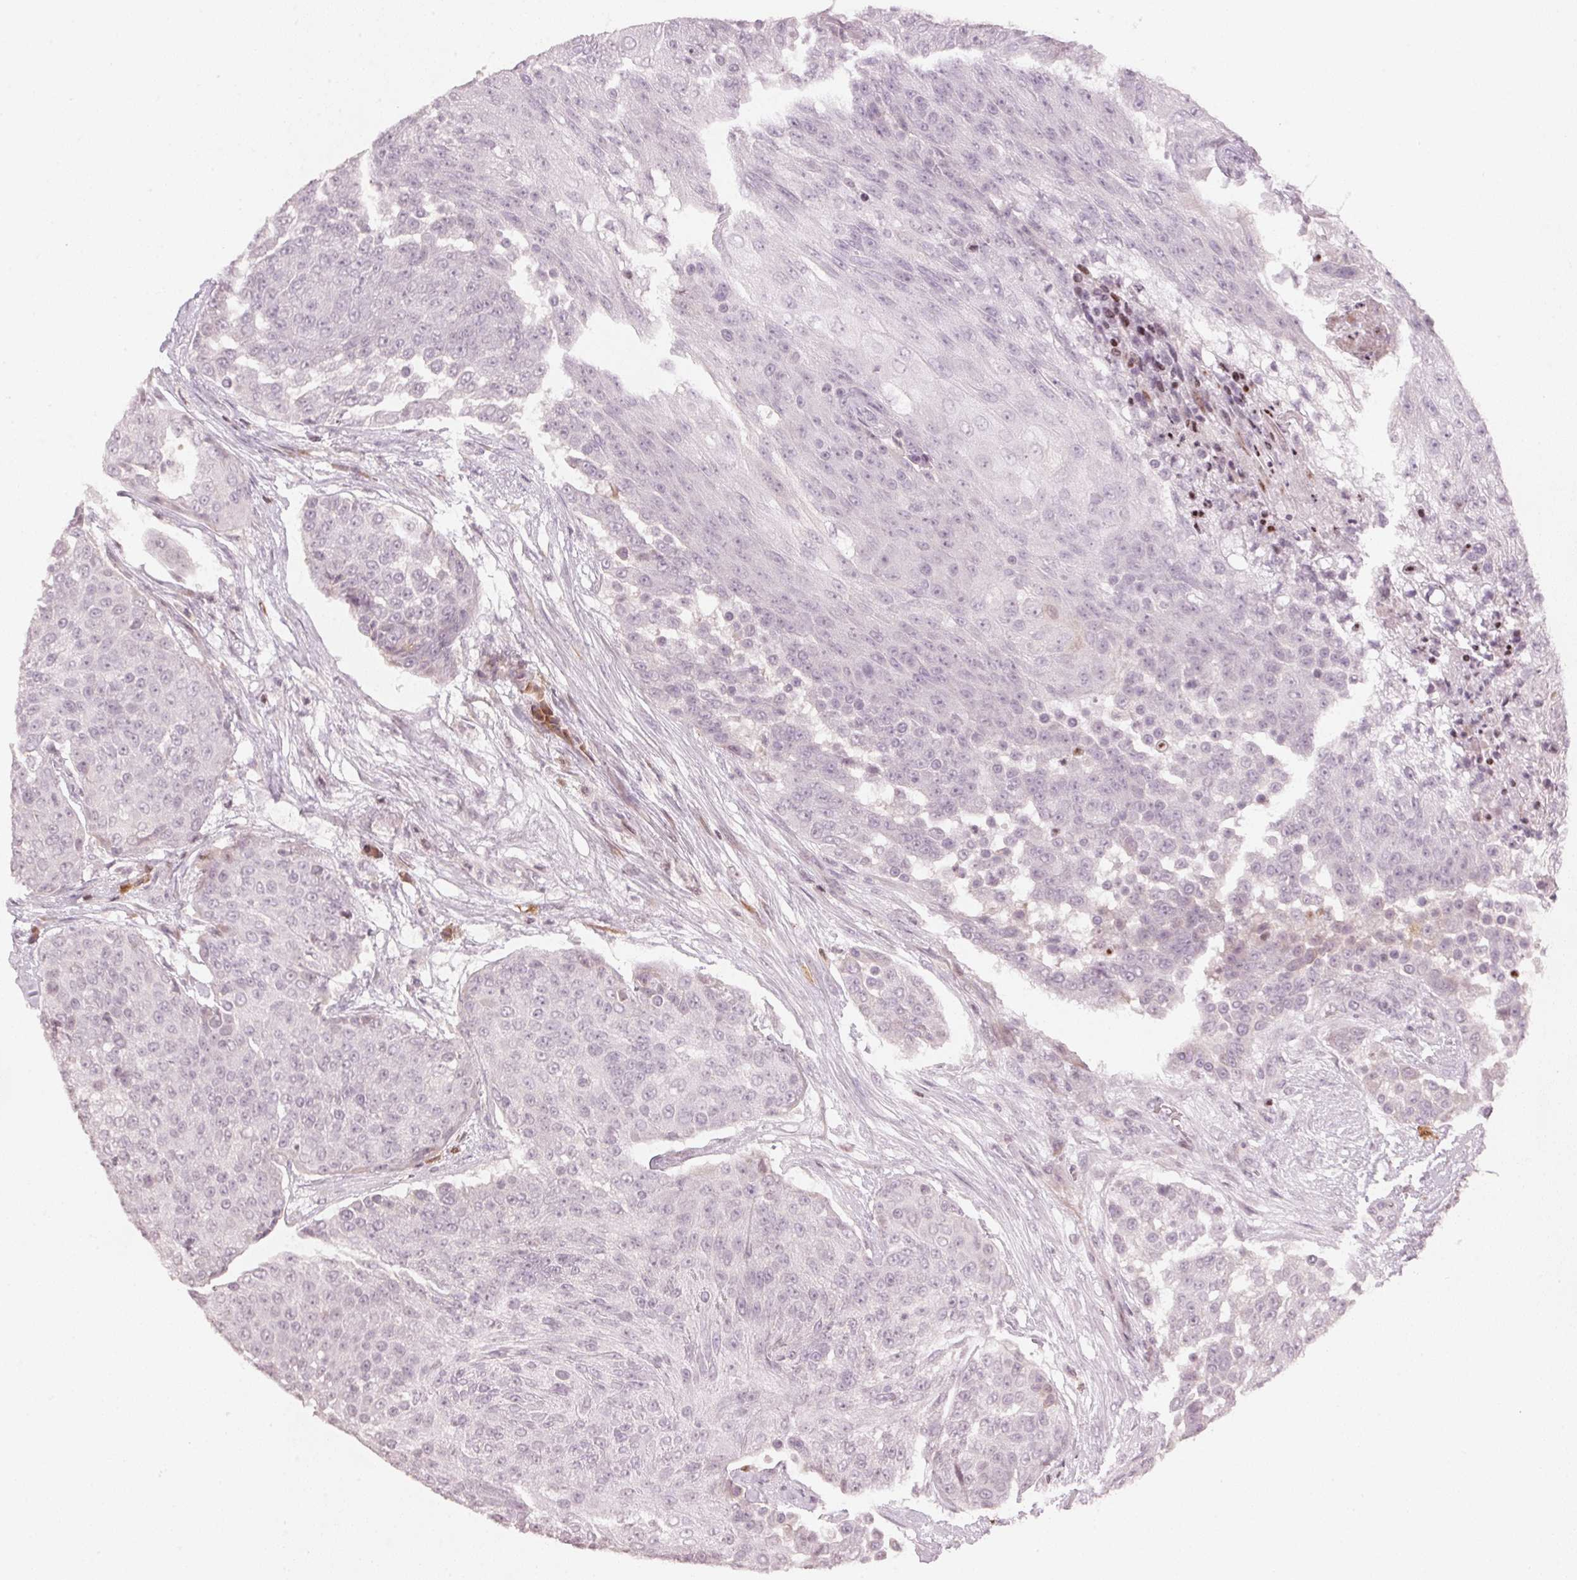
{"staining": {"intensity": "negative", "quantity": "none", "location": "none"}, "tissue": "urothelial cancer", "cell_type": "Tumor cells", "image_type": "cancer", "snomed": [{"axis": "morphology", "description": "Urothelial carcinoma, High grade"}, {"axis": "topography", "description": "Urinary bladder"}], "caption": "Immunohistochemistry (IHC) image of neoplastic tissue: urothelial cancer stained with DAB reveals no significant protein positivity in tumor cells.", "gene": "SFRP4", "patient": {"sex": "female", "age": 63}}